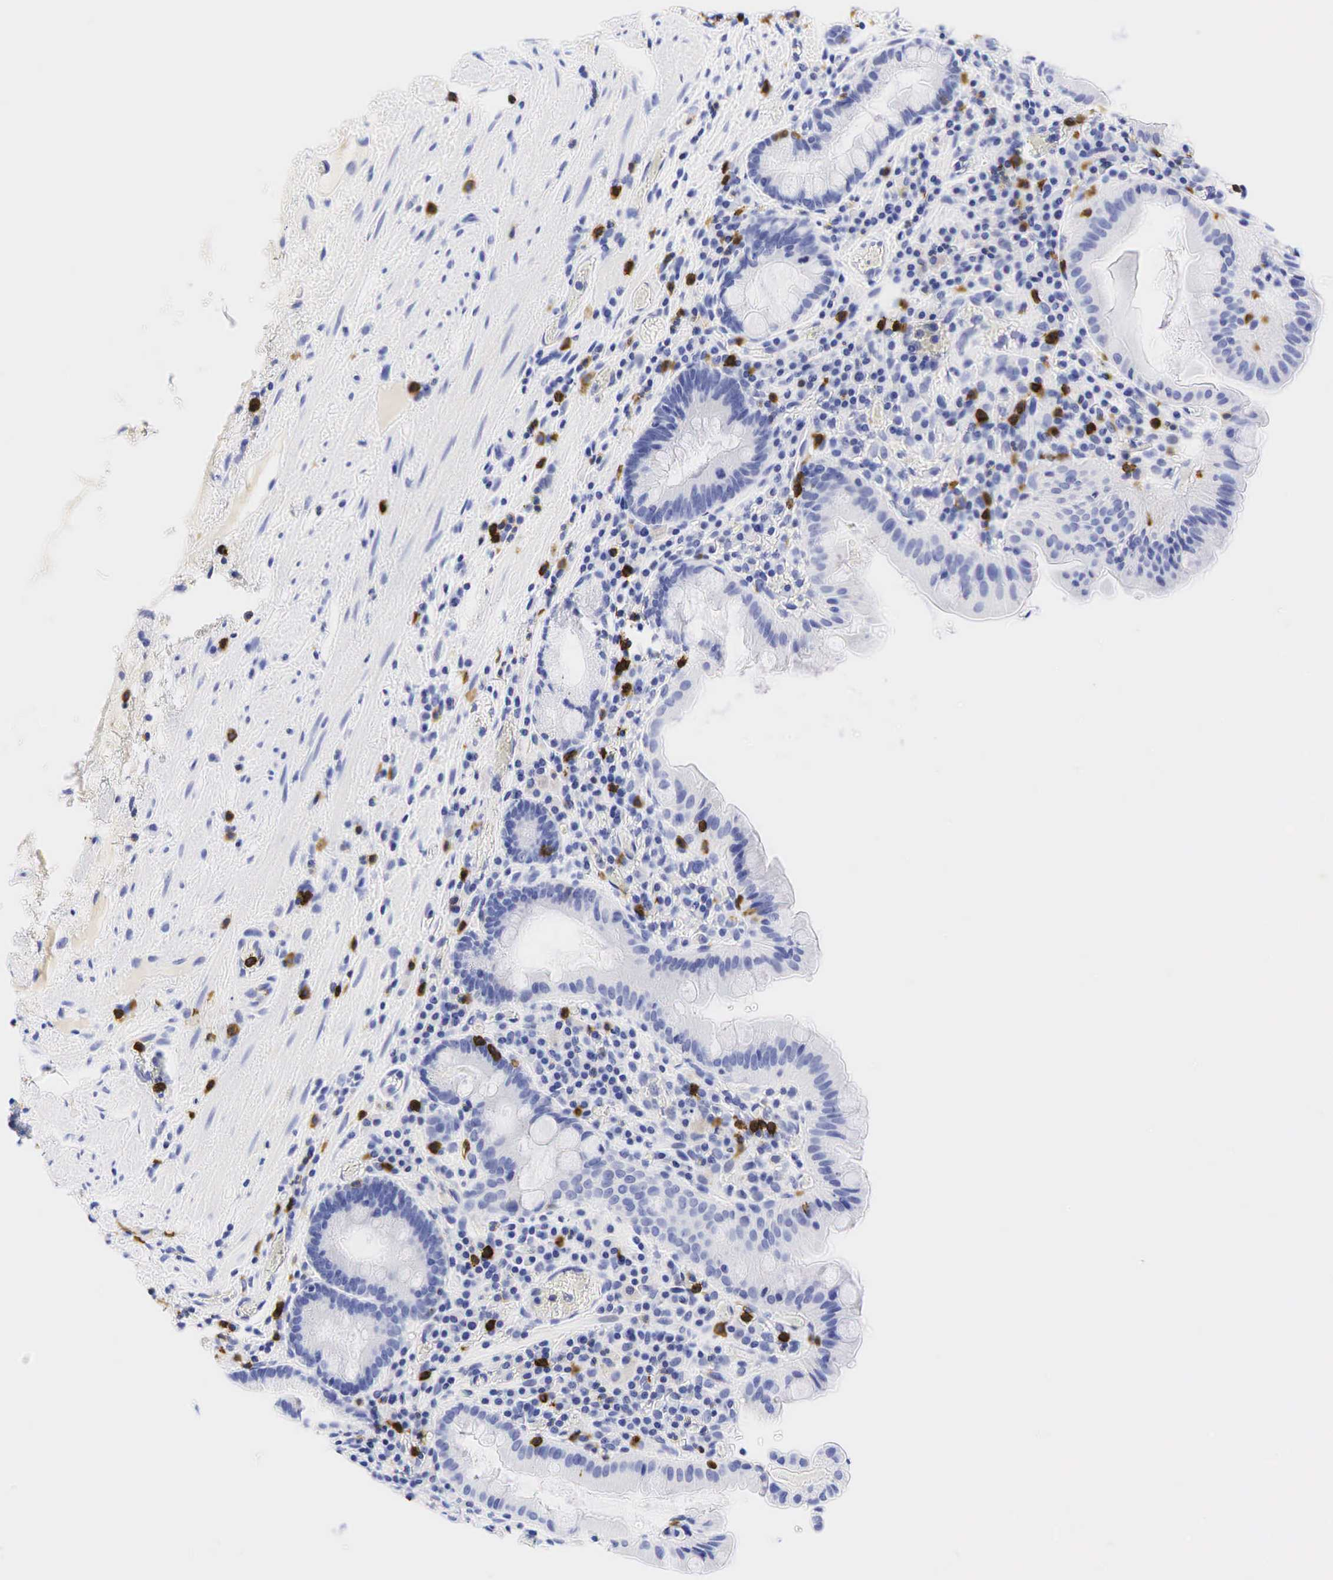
{"staining": {"intensity": "negative", "quantity": "none", "location": "none"}, "tissue": "stomach", "cell_type": "Glandular cells", "image_type": "normal", "snomed": [{"axis": "morphology", "description": "Normal tissue, NOS"}, {"axis": "topography", "description": "Stomach, lower"}, {"axis": "topography", "description": "Duodenum"}], "caption": "IHC of normal human stomach demonstrates no positivity in glandular cells.", "gene": "CD8A", "patient": {"sex": "male", "age": 84}}